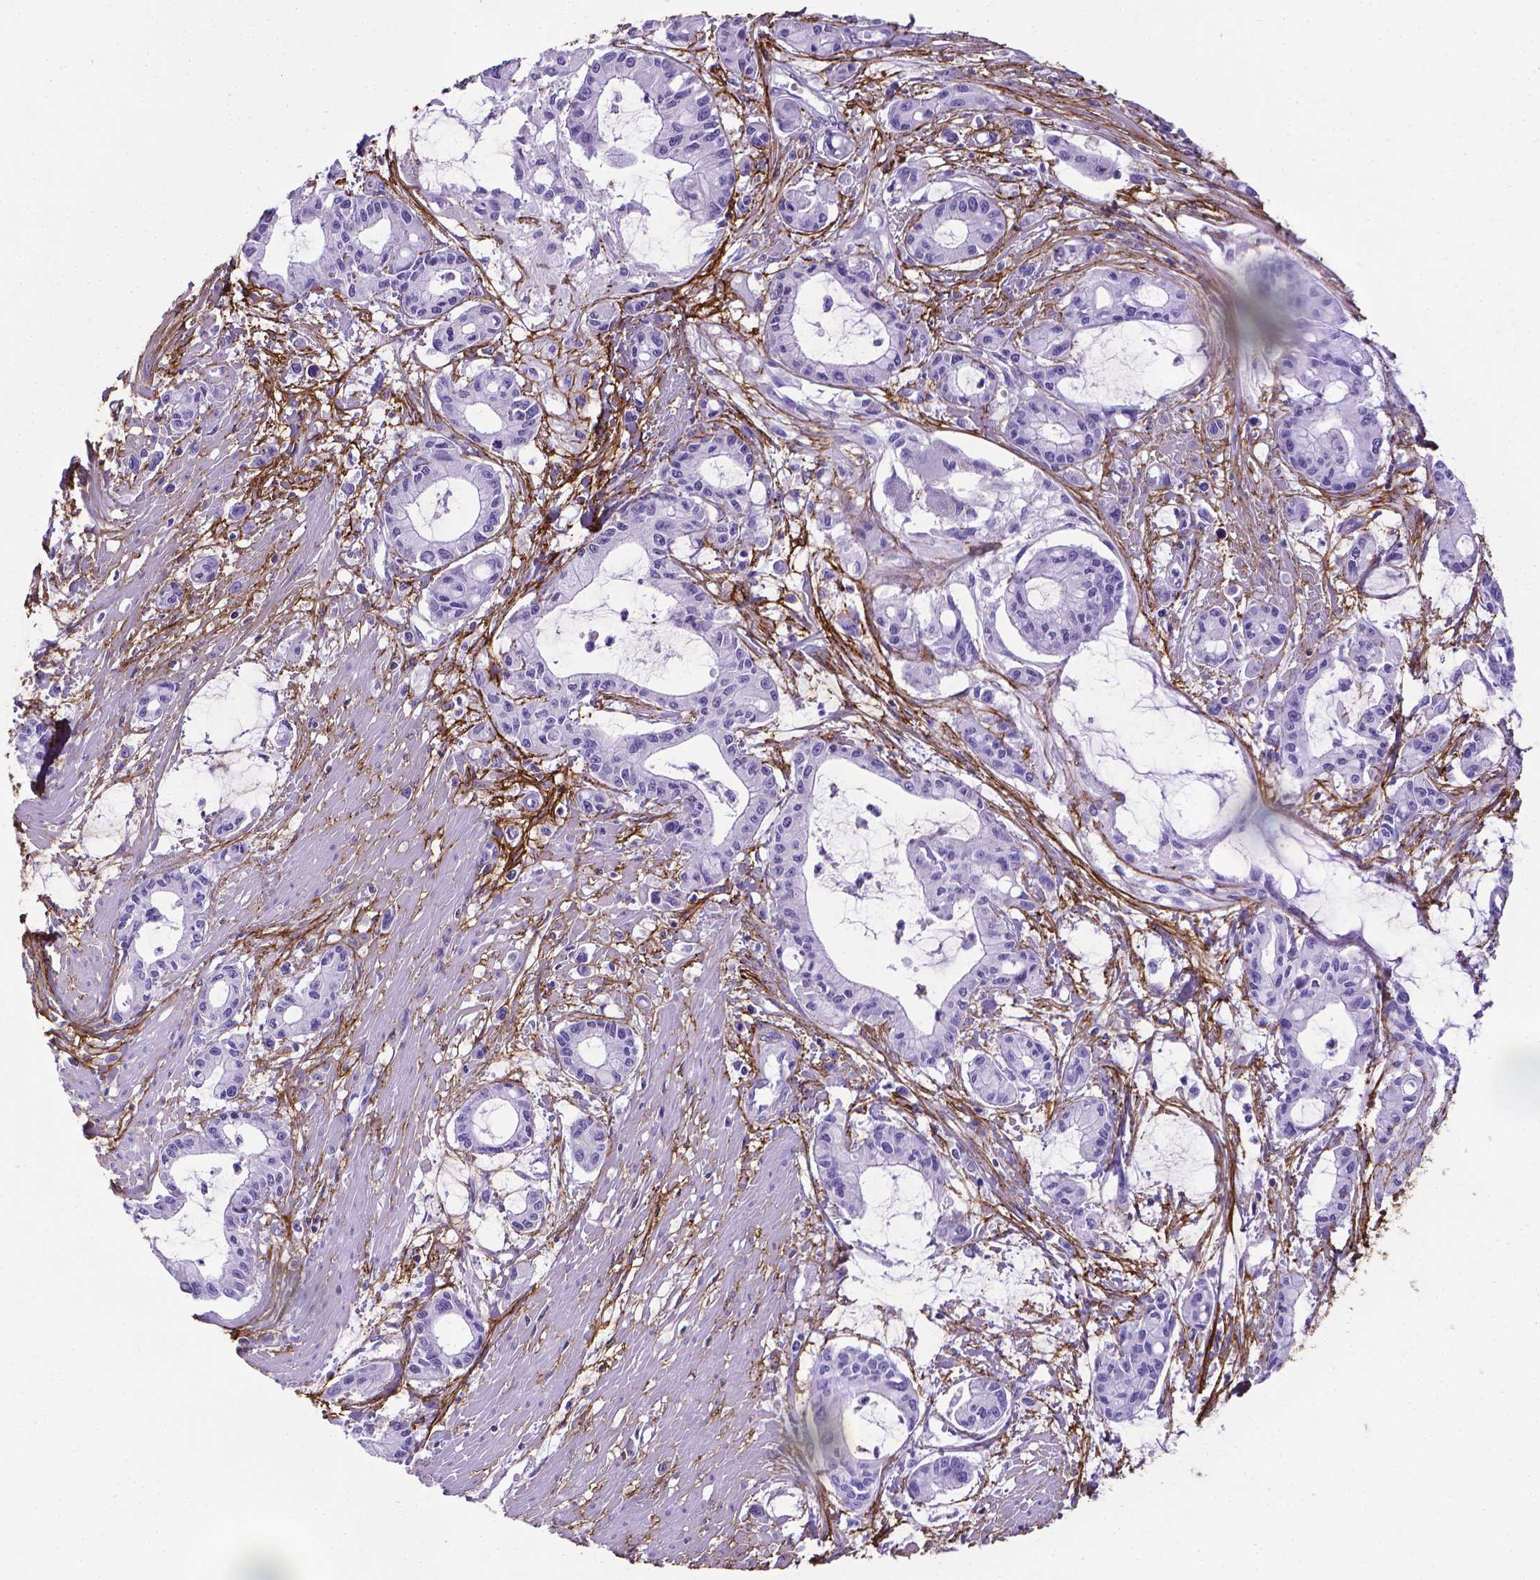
{"staining": {"intensity": "negative", "quantity": "none", "location": "none"}, "tissue": "pancreatic cancer", "cell_type": "Tumor cells", "image_type": "cancer", "snomed": [{"axis": "morphology", "description": "Adenocarcinoma, NOS"}, {"axis": "topography", "description": "Pancreas"}], "caption": "Photomicrograph shows no significant protein positivity in tumor cells of pancreatic adenocarcinoma.", "gene": "MFAP2", "patient": {"sex": "male", "age": 48}}